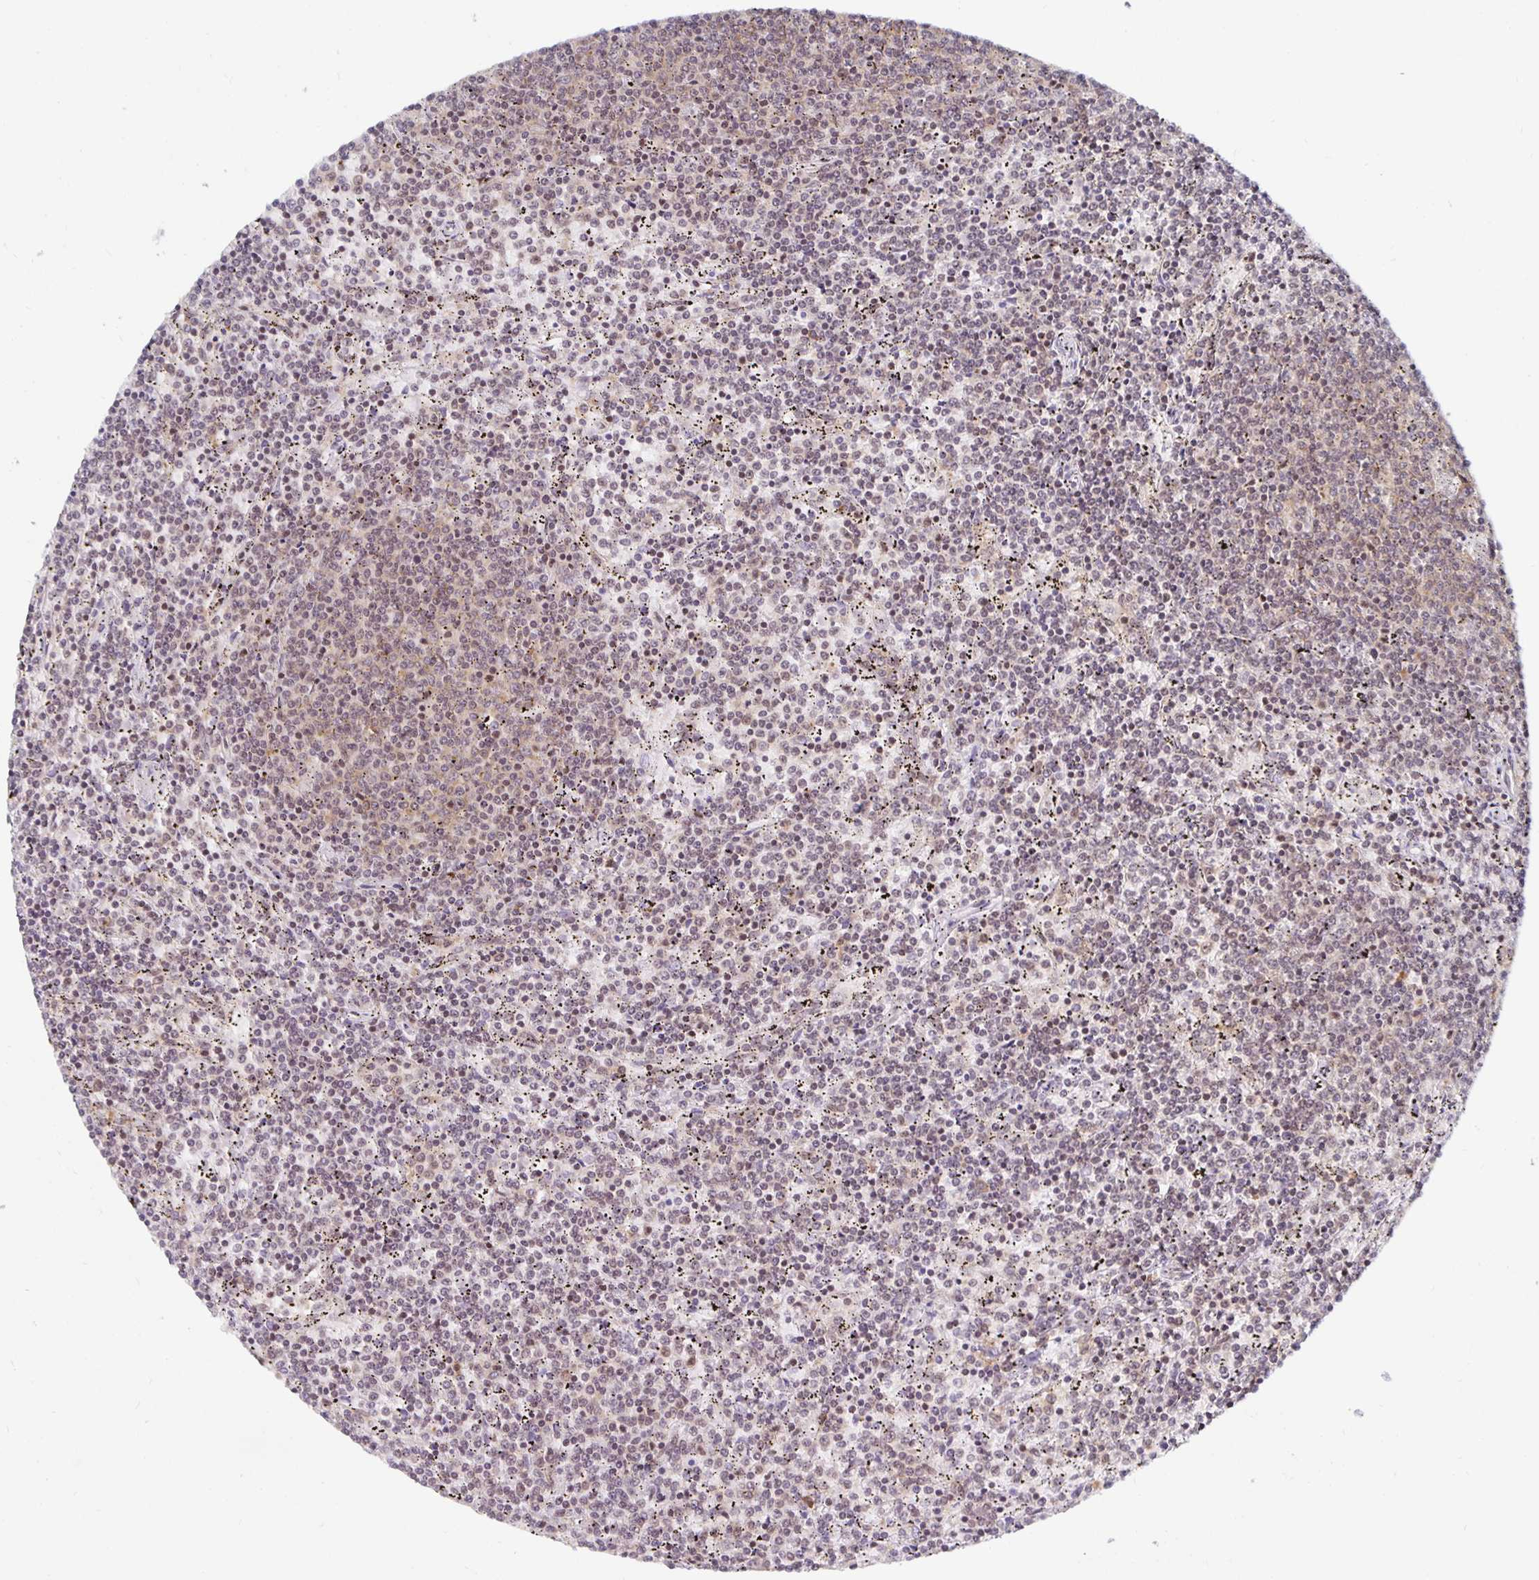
{"staining": {"intensity": "weak", "quantity": "25%-75%", "location": "cytoplasmic/membranous"}, "tissue": "lymphoma", "cell_type": "Tumor cells", "image_type": "cancer", "snomed": [{"axis": "morphology", "description": "Malignant lymphoma, non-Hodgkin's type, Low grade"}, {"axis": "topography", "description": "Spleen"}], "caption": "This micrograph reveals immunohistochemistry (IHC) staining of human low-grade malignant lymphoma, non-Hodgkin's type, with low weak cytoplasmic/membranous staining in about 25%-75% of tumor cells.", "gene": "PDAP1", "patient": {"sex": "female", "age": 50}}